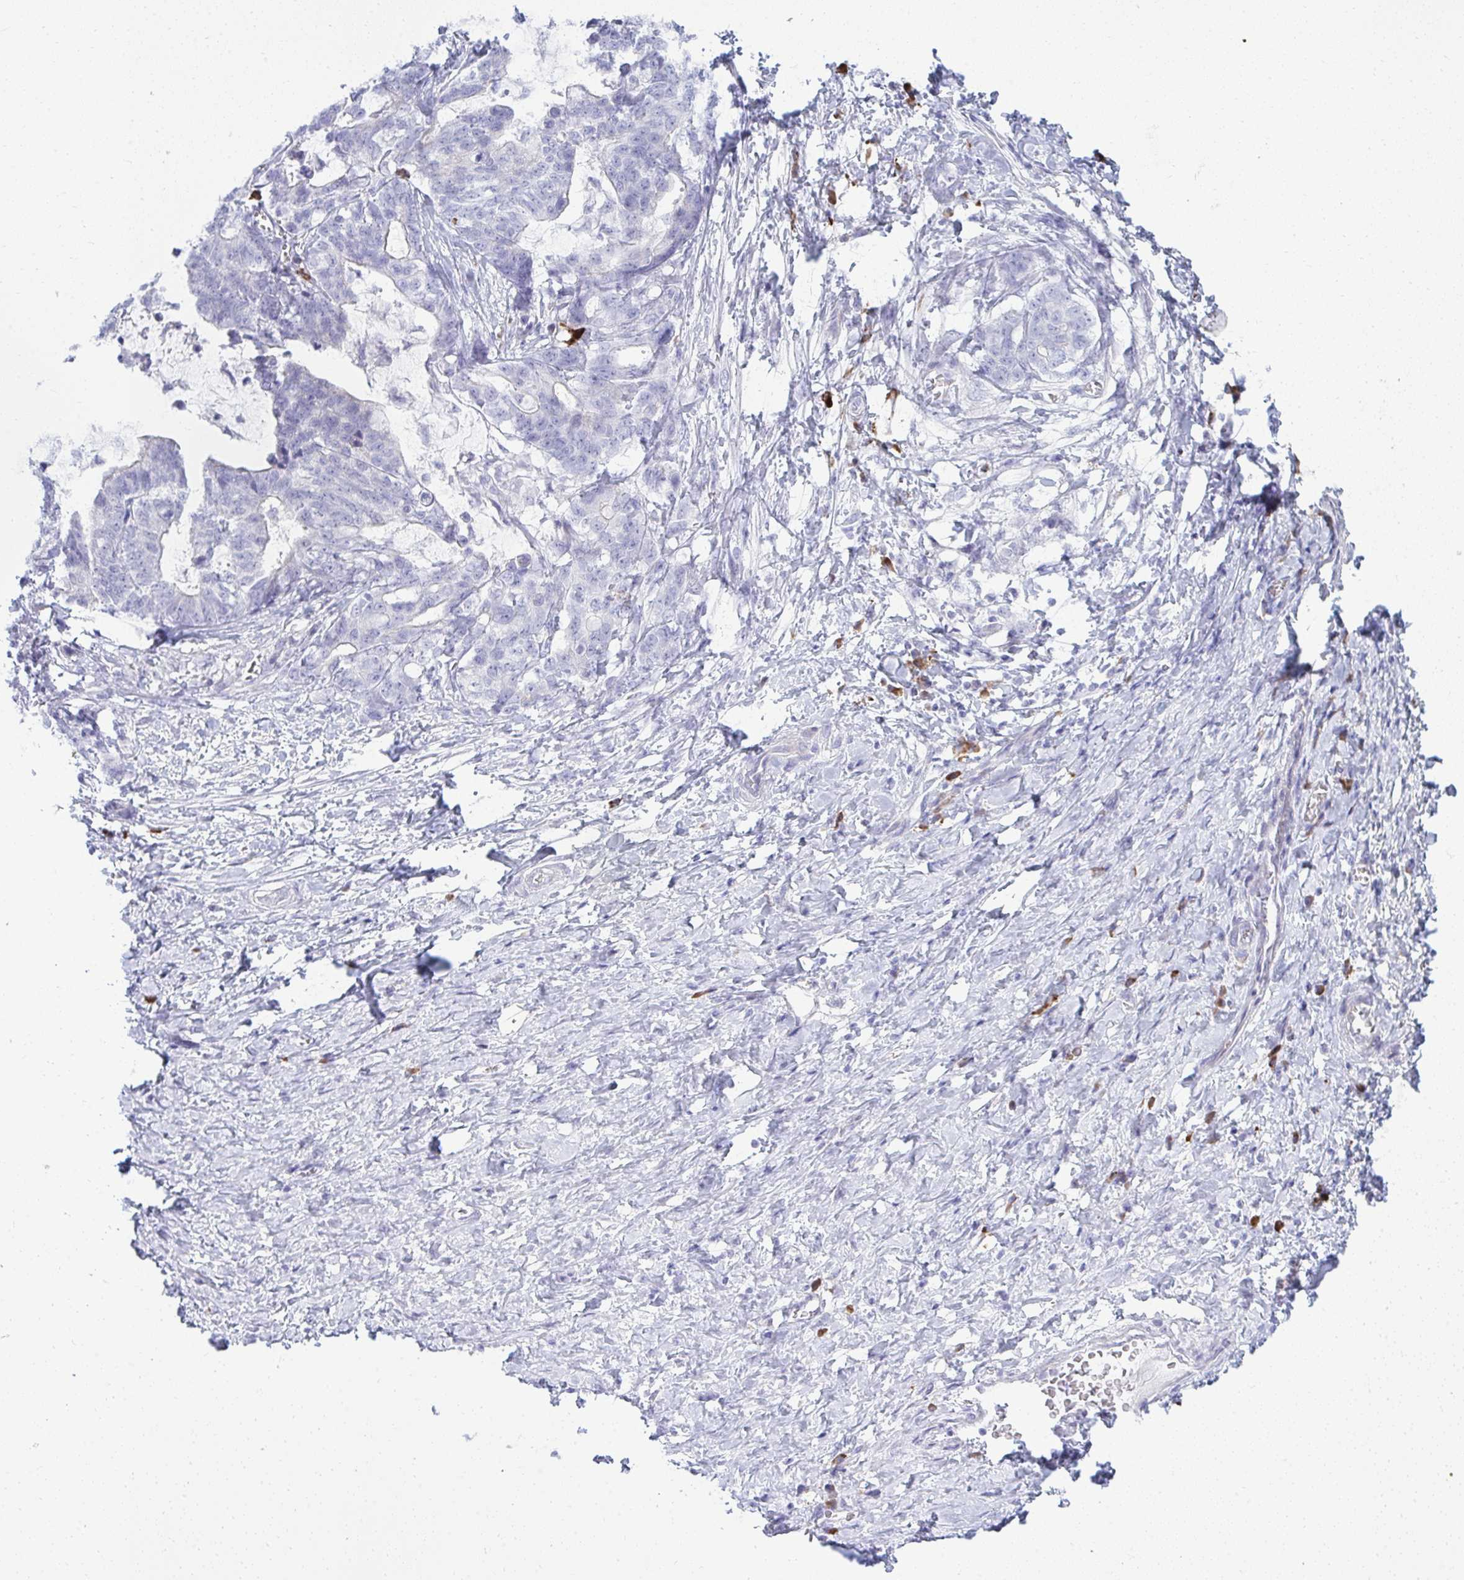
{"staining": {"intensity": "negative", "quantity": "none", "location": "none"}, "tissue": "stomach cancer", "cell_type": "Tumor cells", "image_type": "cancer", "snomed": [{"axis": "morphology", "description": "Normal tissue, NOS"}, {"axis": "morphology", "description": "Adenocarcinoma, NOS"}, {"axis": "topography", "description": "Stomach"}], "caption": "Tumor cells are negative for protein expression in human stomach adenocarcinoma.", "gene": "TSPEAR", "patient": {"sex": "female", "age": 64}}